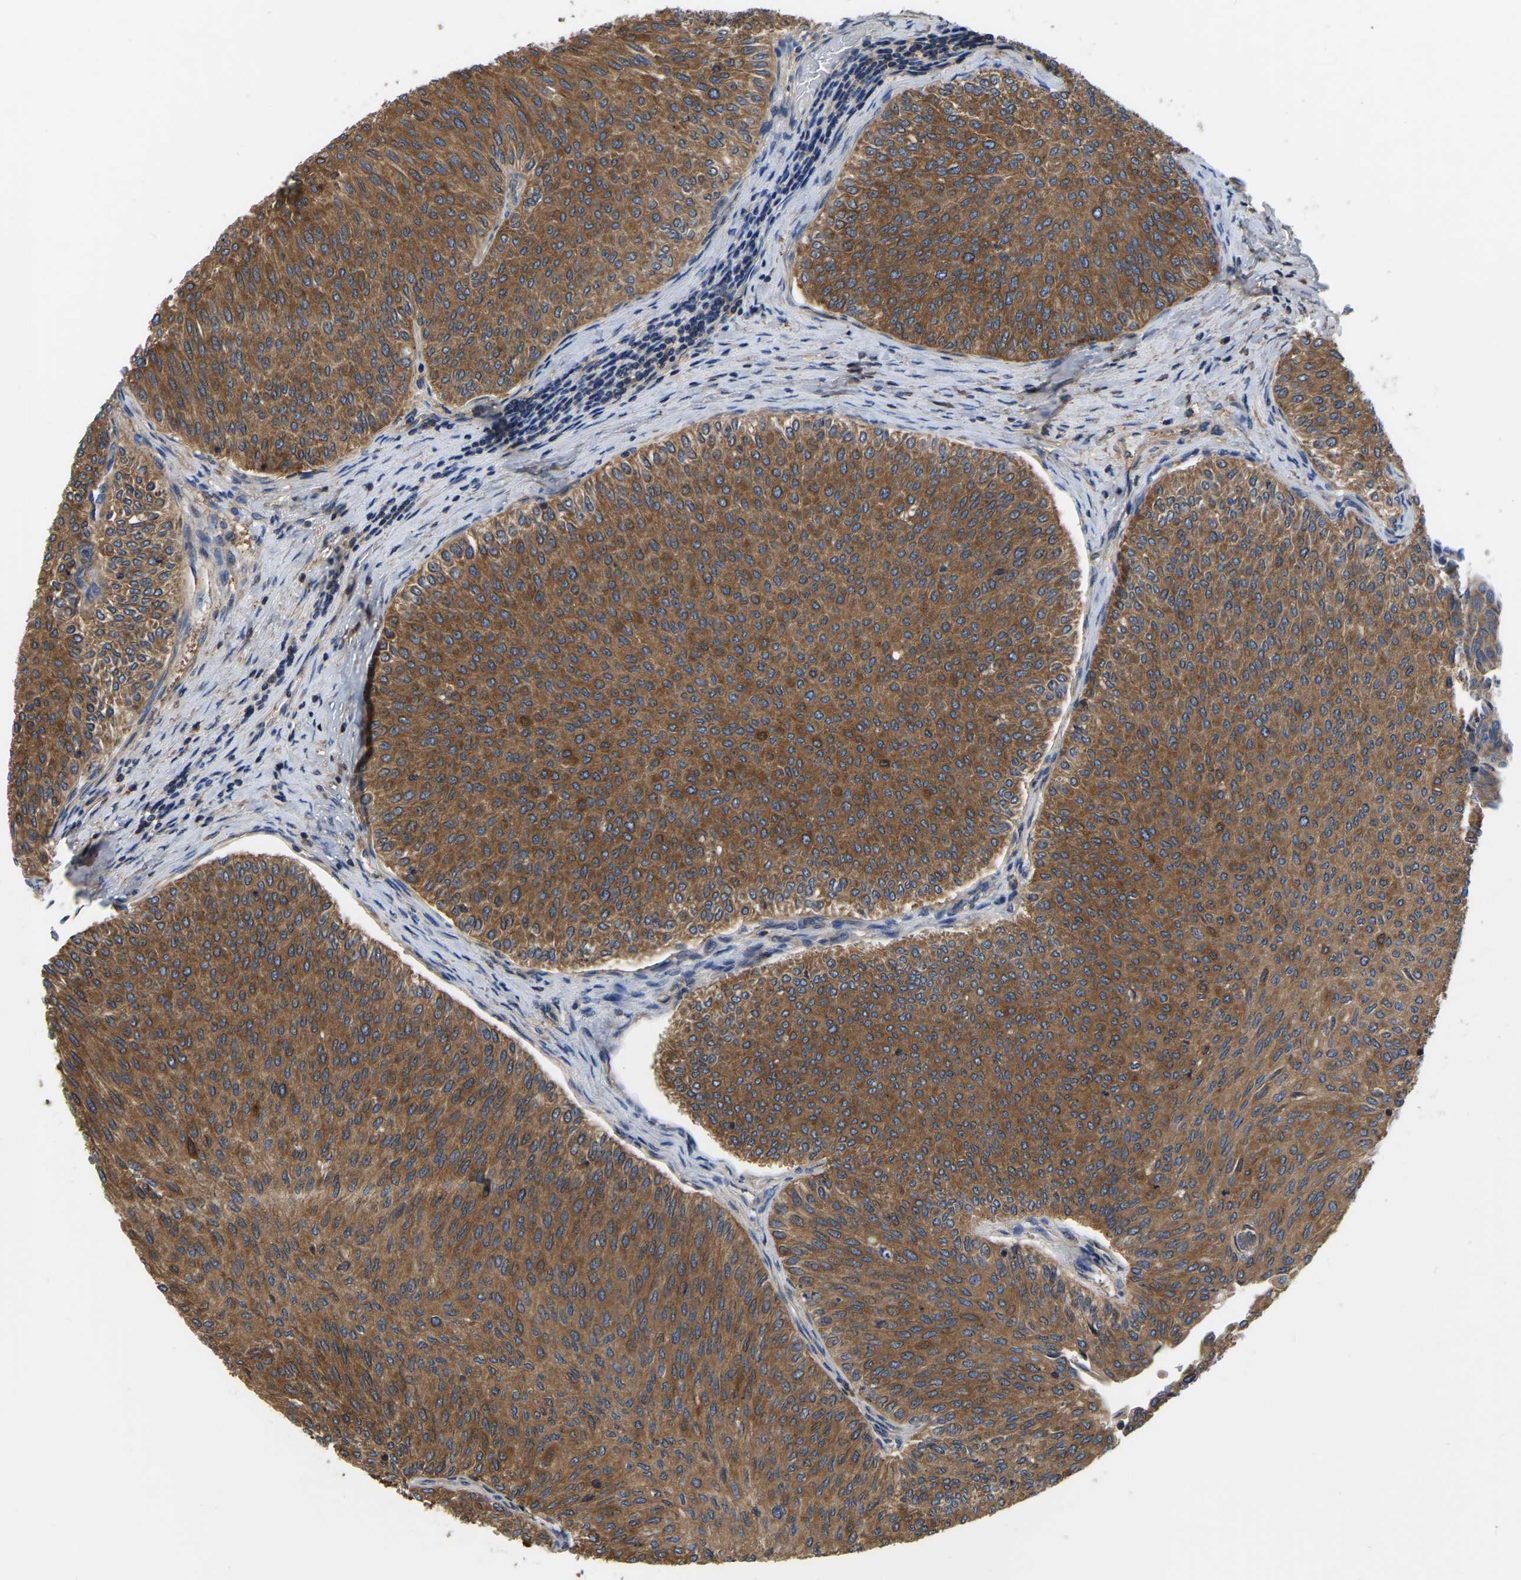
{"staining": {"intensity": "moderate", "quantity": ">75%", "location": "cytoplasmic/membranous"}, "tissue": "urothelial cancer", "cell_type": "Tumor cells", "image_type": "cancer", "snomed": [{"axis": "morphology", "description": "Urothelial carcinoma, Low grade"}, {"axis": "topography", "description": "Urinary bladder"}], "caption": "Immunohistochemical staining of urothelial cancer reveals medium levels of moderate cytoplasmic/membranous protein staining in about >75% of tumor cells. (Stains: DAB in brown, nuclei in blue, Microscopy: brightfield microscopy at high magnification).", "gene": "GARS1", "patient": {"sex": "male", "age": 78}}